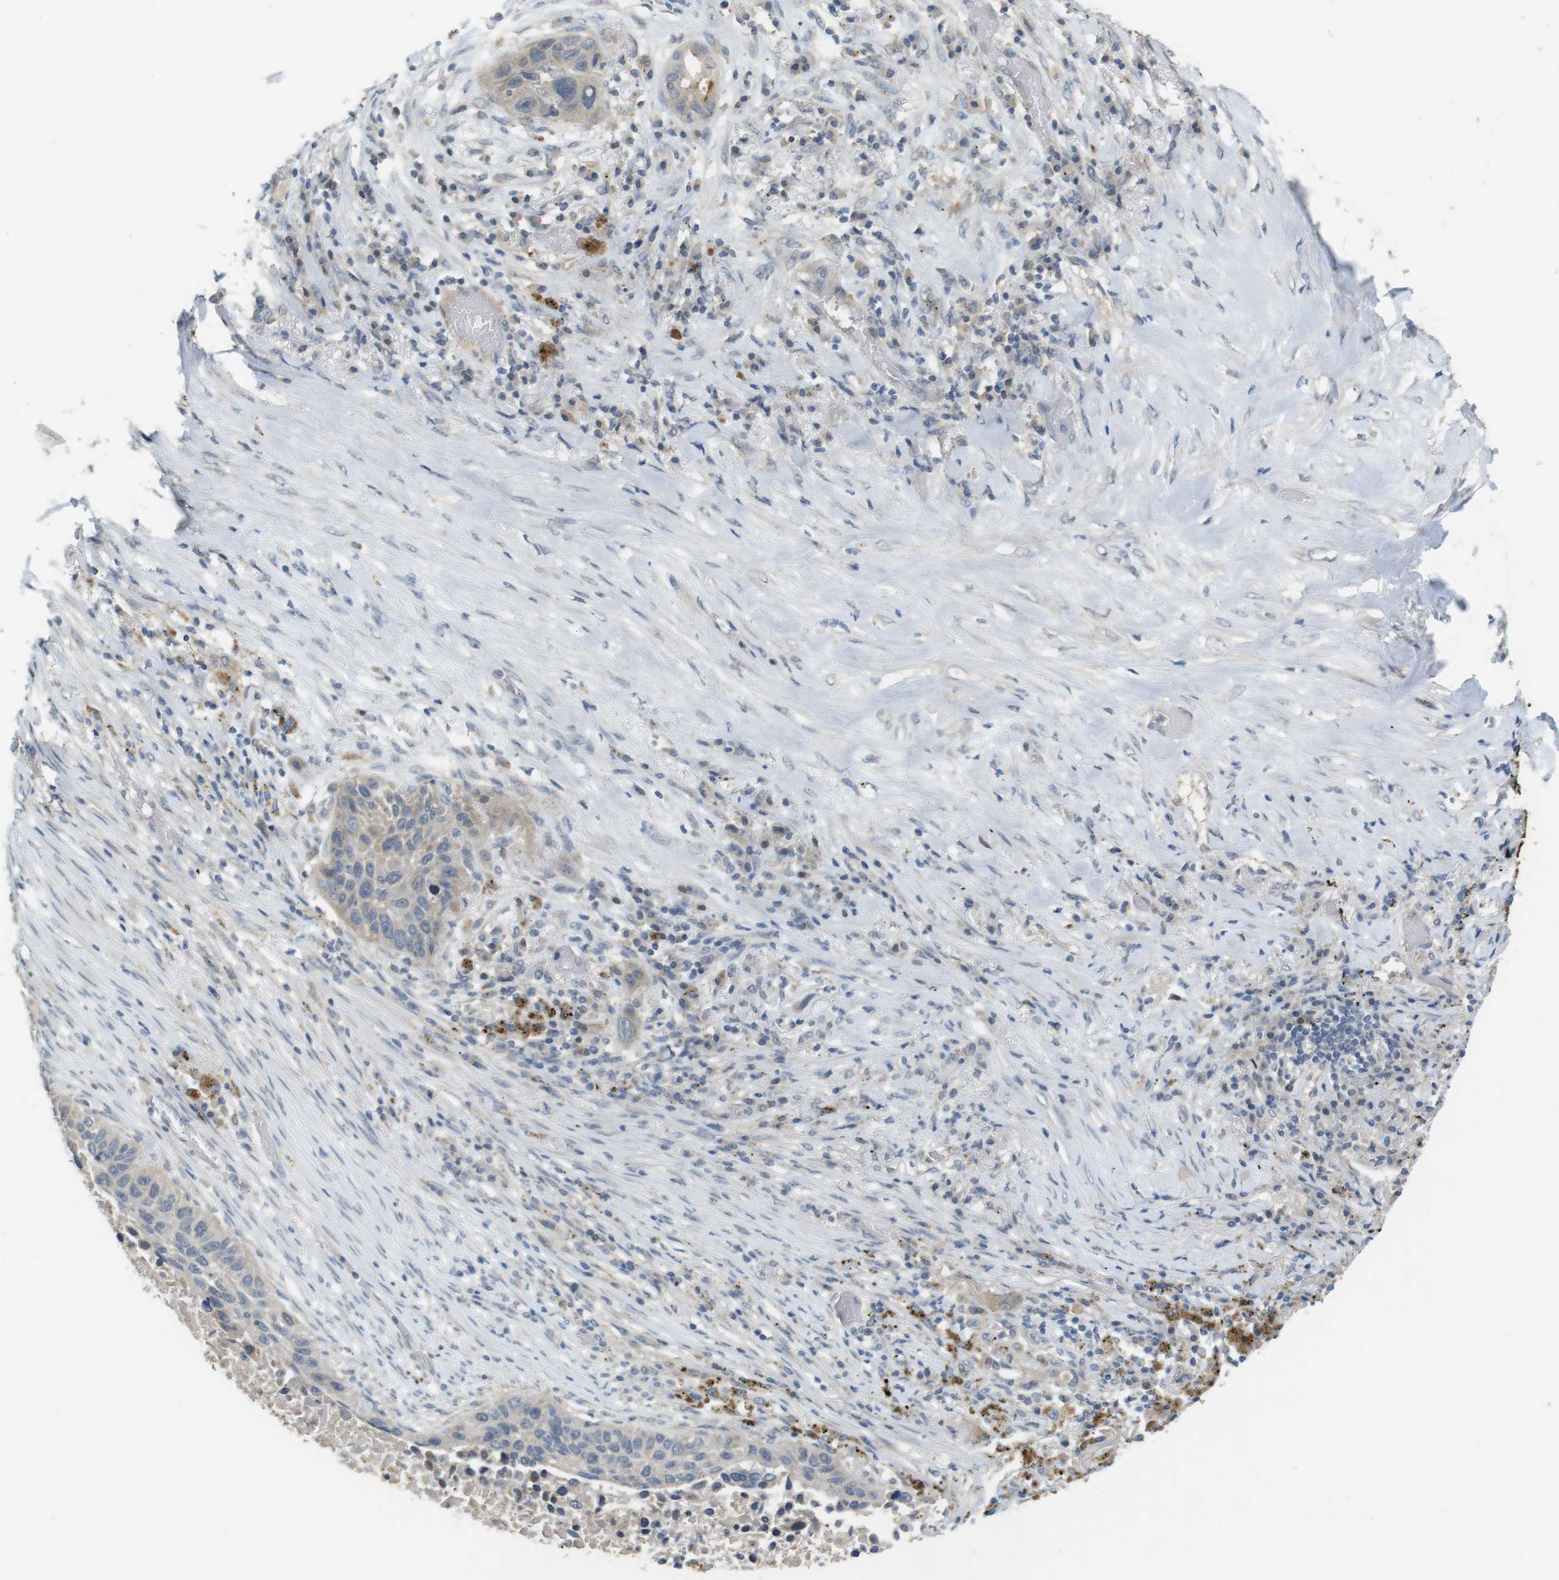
{"staining": {"intensity": "weak", "quantity": ">75%", "location": "cytoplasmic/membranous"}, "tissue": "lung cancer", "cell_type": "Tumor cells", "image_type": "cancer", "snomed": [{"axis": "morphology", "description": "Squamous cell carcinoma, NOS"}, {"axis": "topography", "description": "Lung"}], "caption": "This is an image of immunohistochemistry (IHC) staining of squamous cell carcinoma (lung), which shows weak expression in the cytoplasmic/membranous of tumor cells.", "gene": "MUC5B", "patient": {"sex": "male", "age": 57}}